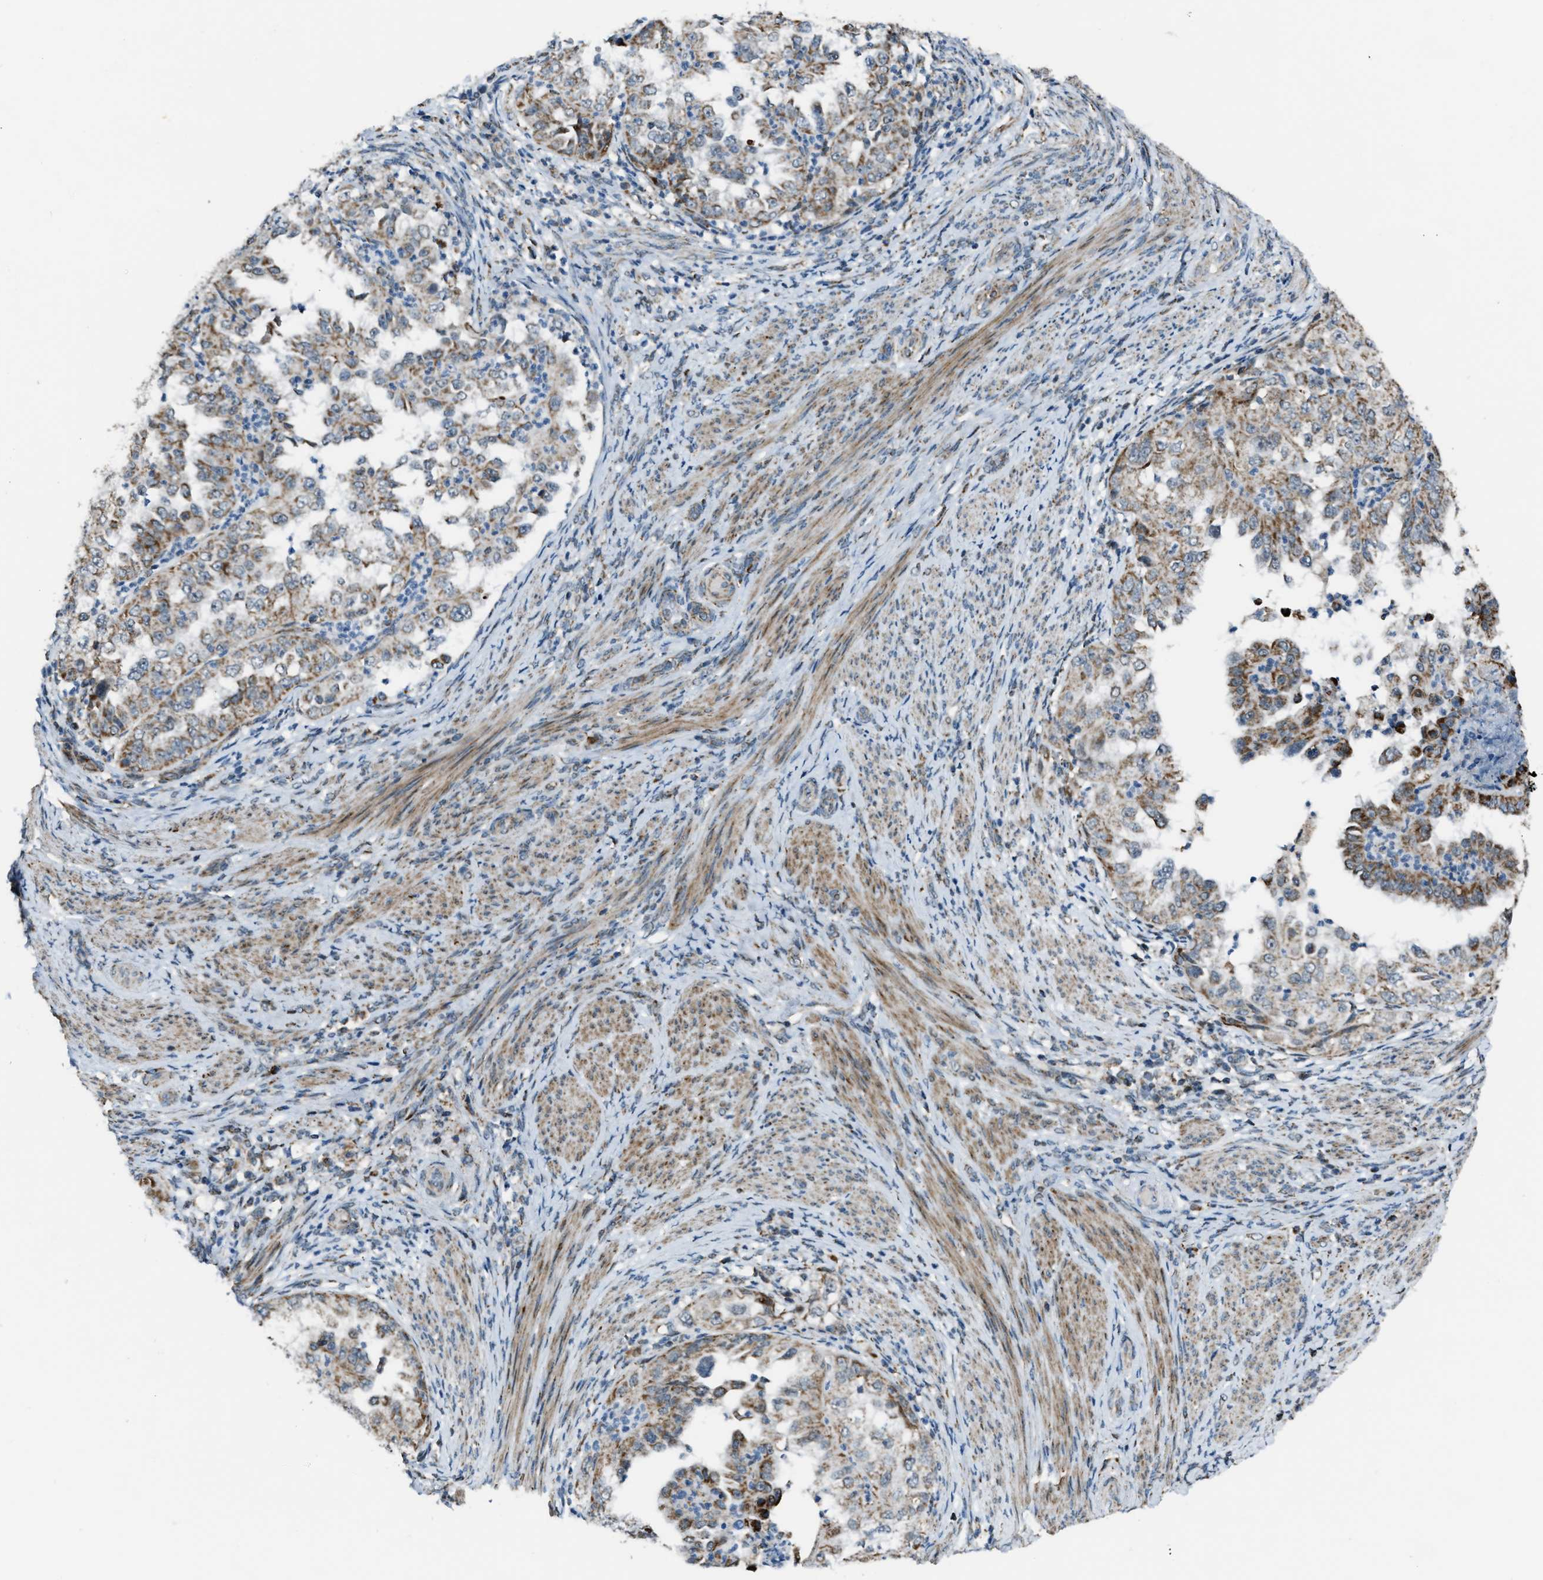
{"staining": {"intensity": "moderate", "quantity": ">75%", "location": "cytoplasmic/membranous"}, "tissue": "endometrial cancer", "cell_type": "Tumor cells", "image_type": "cancer", "snomed": [{"axis": "morphology", "description": "Adenocarcinoma, NOS"}, {"axis": "topography", "description": "Endometrium"}], "caption": "IHC (DAB (3,3'-diaminobenzidine)) staining of human endometrial cancer (adenocarcinoma) exhibits moderate cytoplasmic/membranous protein expression in about >75% of tumor cells.", "gene": "CHN2", "patient": {"sex": "female", "age": 85}}